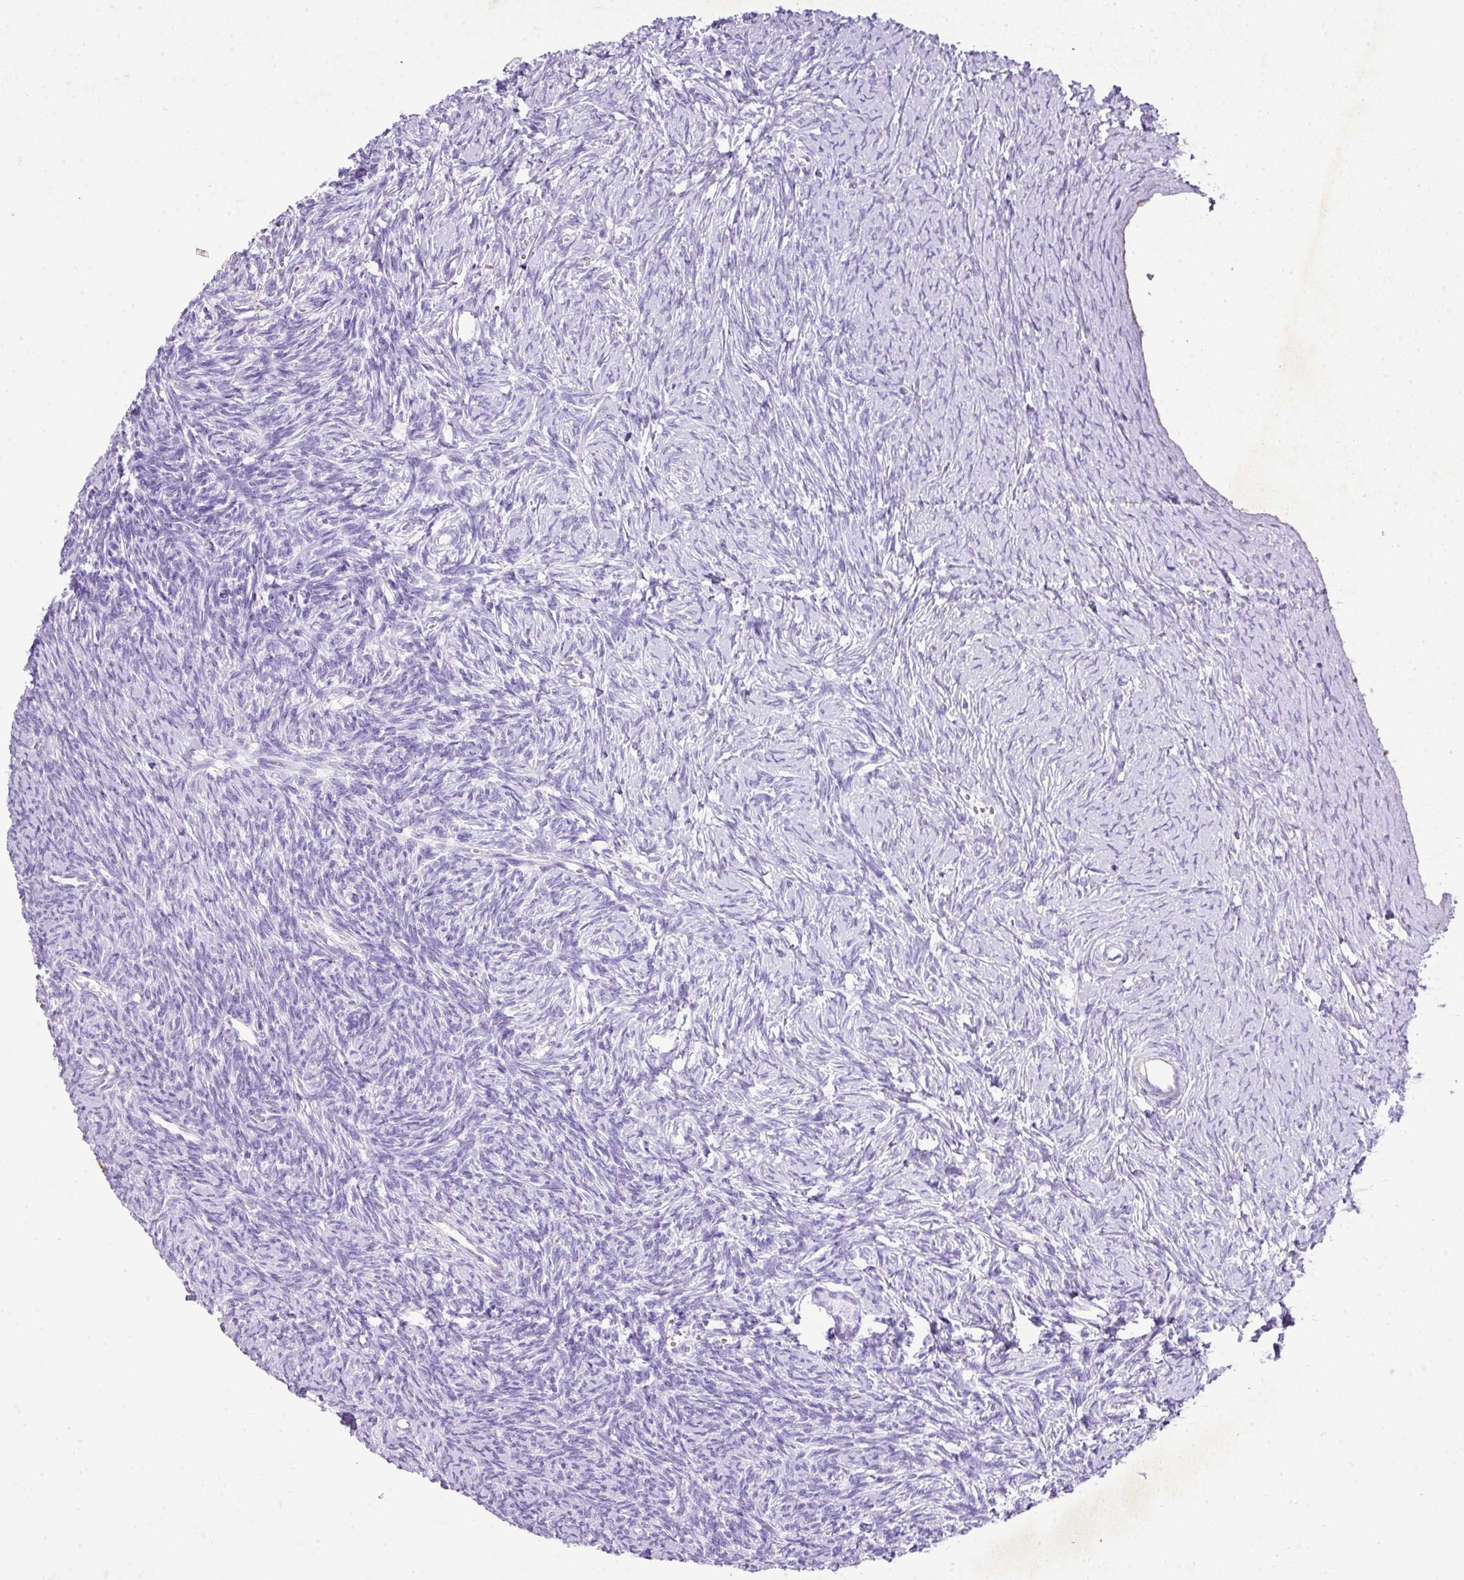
{"staining": {"intensity": "negative", "quantity": "none", "location": "none"}, "tissue": "ovary", "cell_type": "Ovarian stroma cells", "image_type": "normal", "snomed": [{"axis": "morphology", "description": "Normal tissue, NOS"}, {"axis": "topography", "description": "Ovary"}], "caption": "IHC image of benign ovary stained for a protein (brown), which displays no expression in ovarian stroma cells.", "gene": "KCNJ11", "patient": {"sex": "female", "age": 39}}